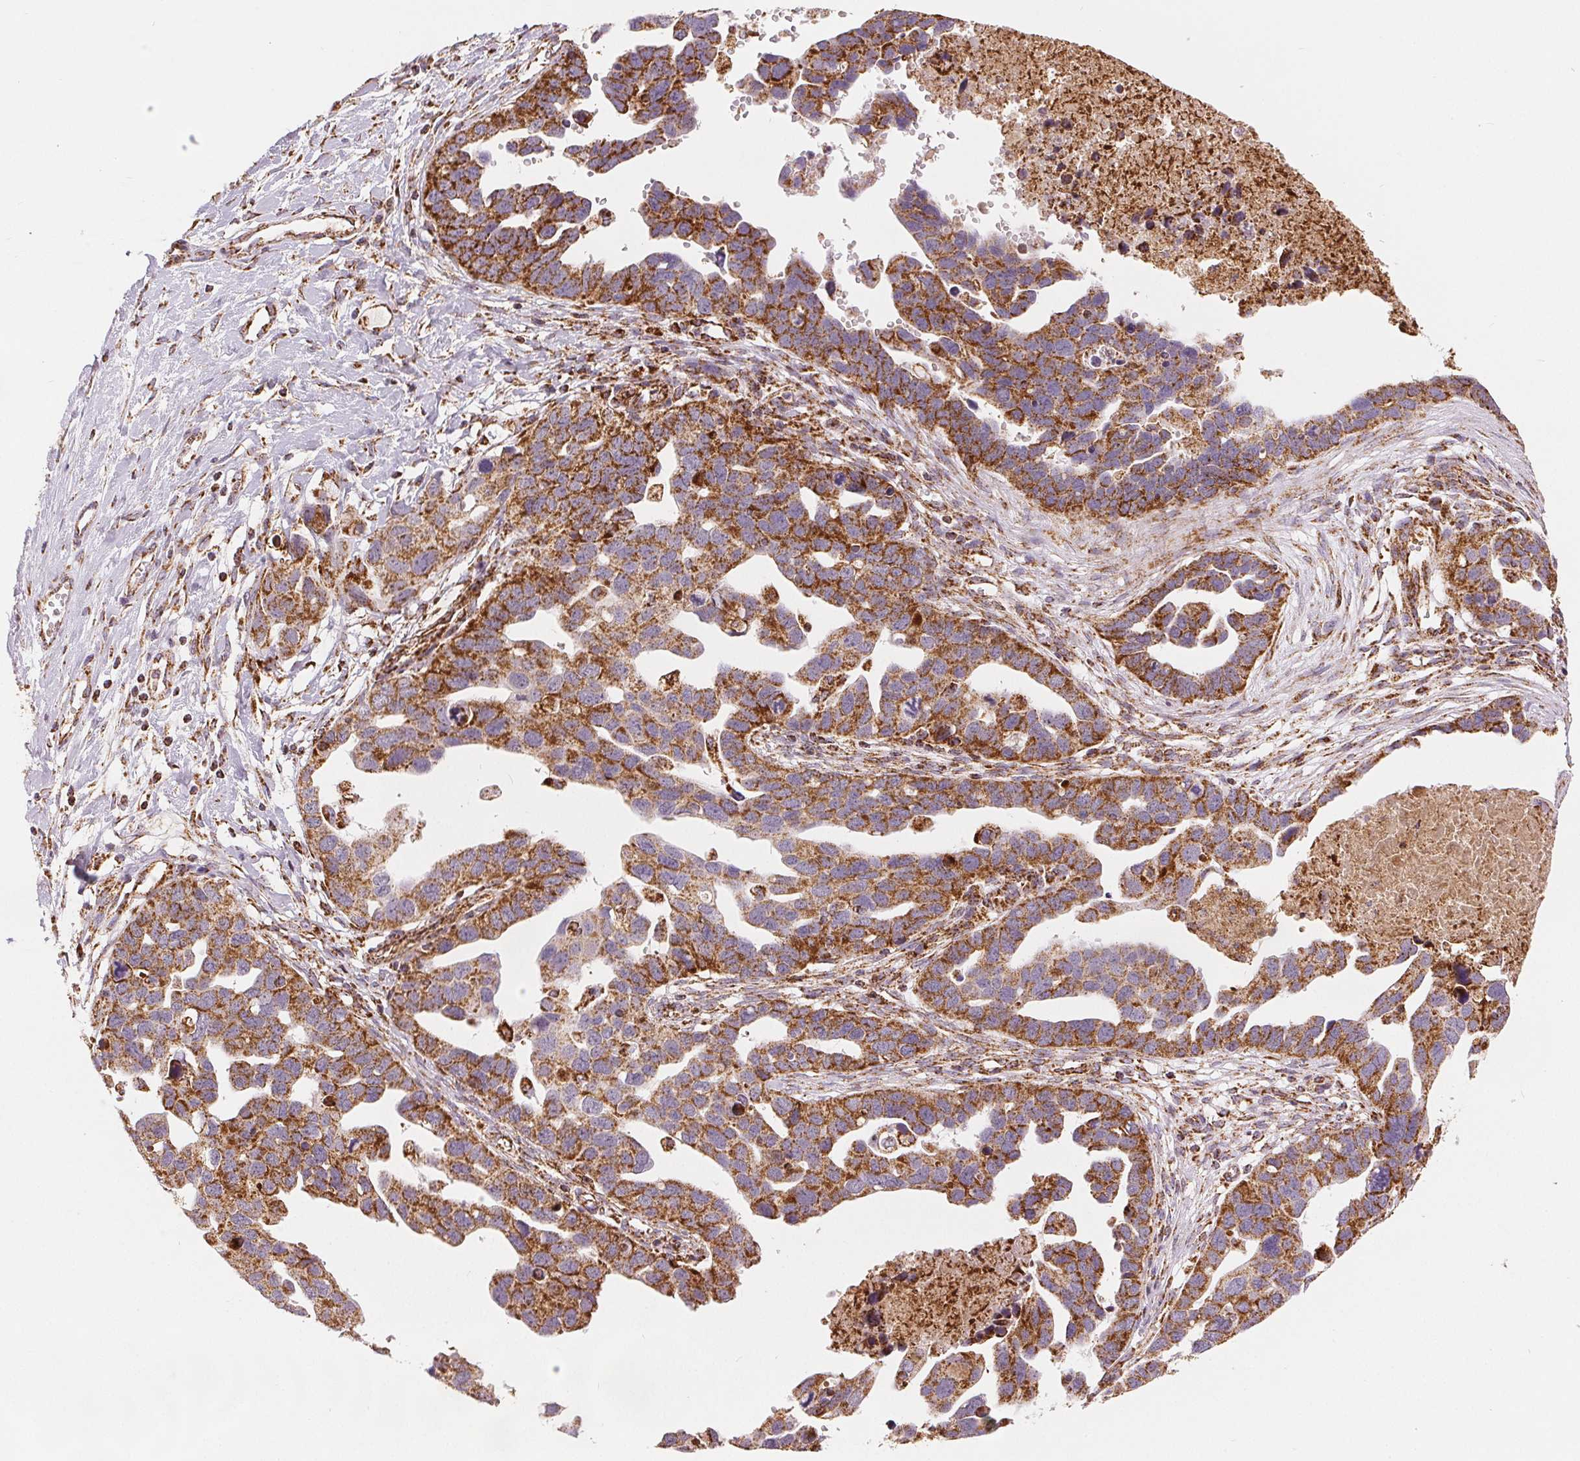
{"staining": {"intensity": "strong", "quantity": ">75%", "location": "cytoplasmic/membranous"}, "tissue": "ovarian cancer", "cell_type": "Tumor cells", "image_type": "cancer", "snomed": [{"axis": "morphology", "description": "Cystadenocarcinoma, serous, NOS"}, {"axis": "topography", "description": "Ovary"}], "caption": "The histopathology image exhibits immunohistochemical staining of ovarian cancer (serous cystadenocarcinoma). There is strong cytoplasmic/membranous staining is present in approximately >75% of tumor cells. (DAB (3,3'-diaminobenzidine) IHC with brightfield microscopy, high magnification).", "gene": "SDHB", "patient": {"sex": "female", "age": 54}}